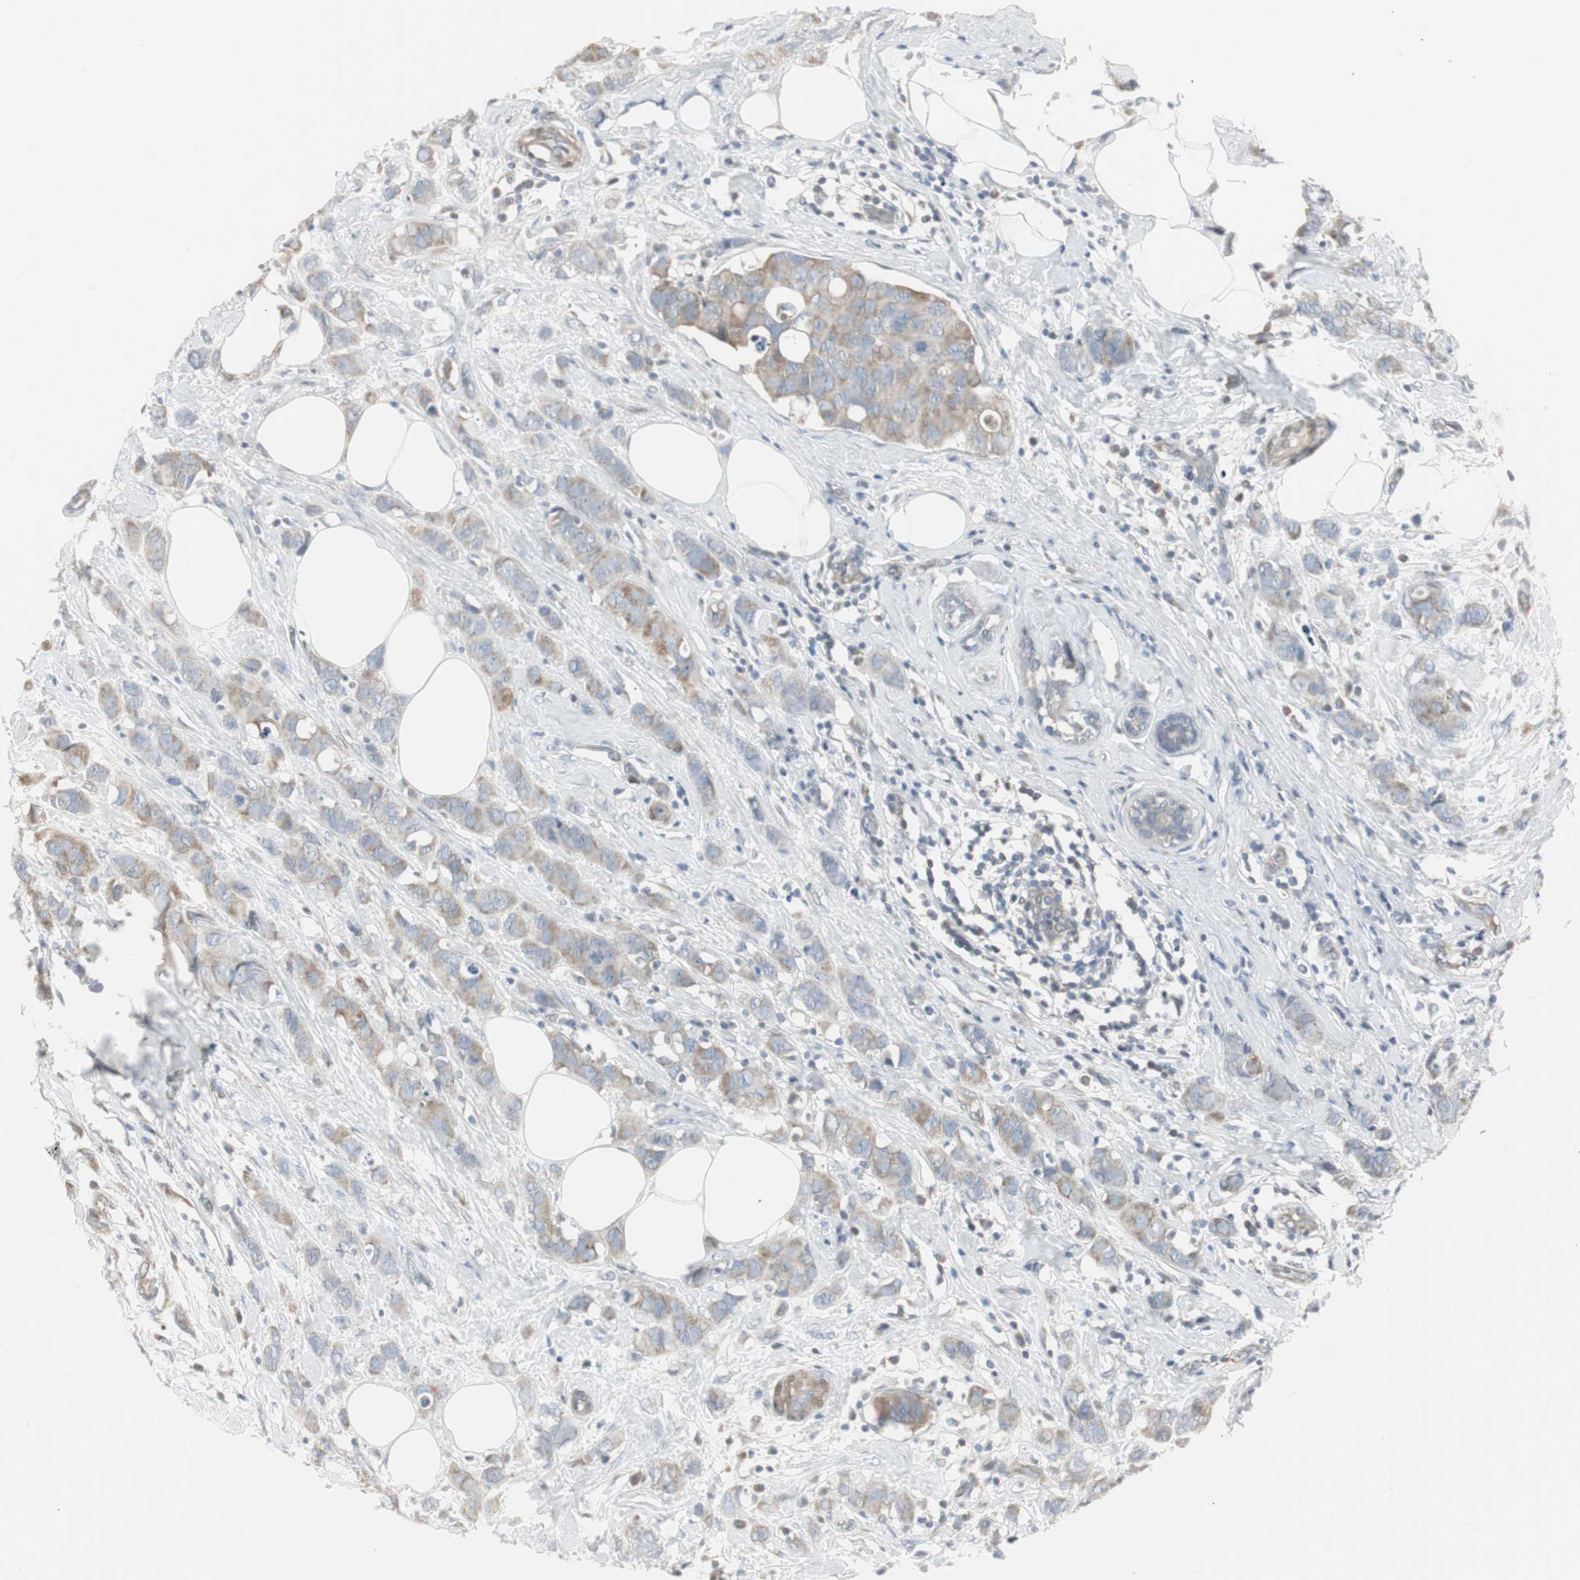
{"staining": {"intensity": "weak", "quantity": "25%-75%", "location": "cytoplasmic/membranous"}, "tissue": "breast cancer", "cell_type": "Tumor cells", "image_type": "cancer", "snomed": [{"axis": "morphology", "description": "Normal tissue, NOS"}, {"axis": "morphology", "description": "Duct carcinoma"}, {"axis": "topography", "description": "Breast"}], "caption": "Immunohistochemical staining of breast invasive ductal carcinoma exhibits low levels of weak cytoplasmic/membranous protein staining in about 25%-75% of tumor cells. The staining was performed using DAB, with brown indicating positive protein expression. Nuclei are stained blue with hematoxylin.", "gene": "DMPK", "patient": {"sex": "female", "age": 50}}